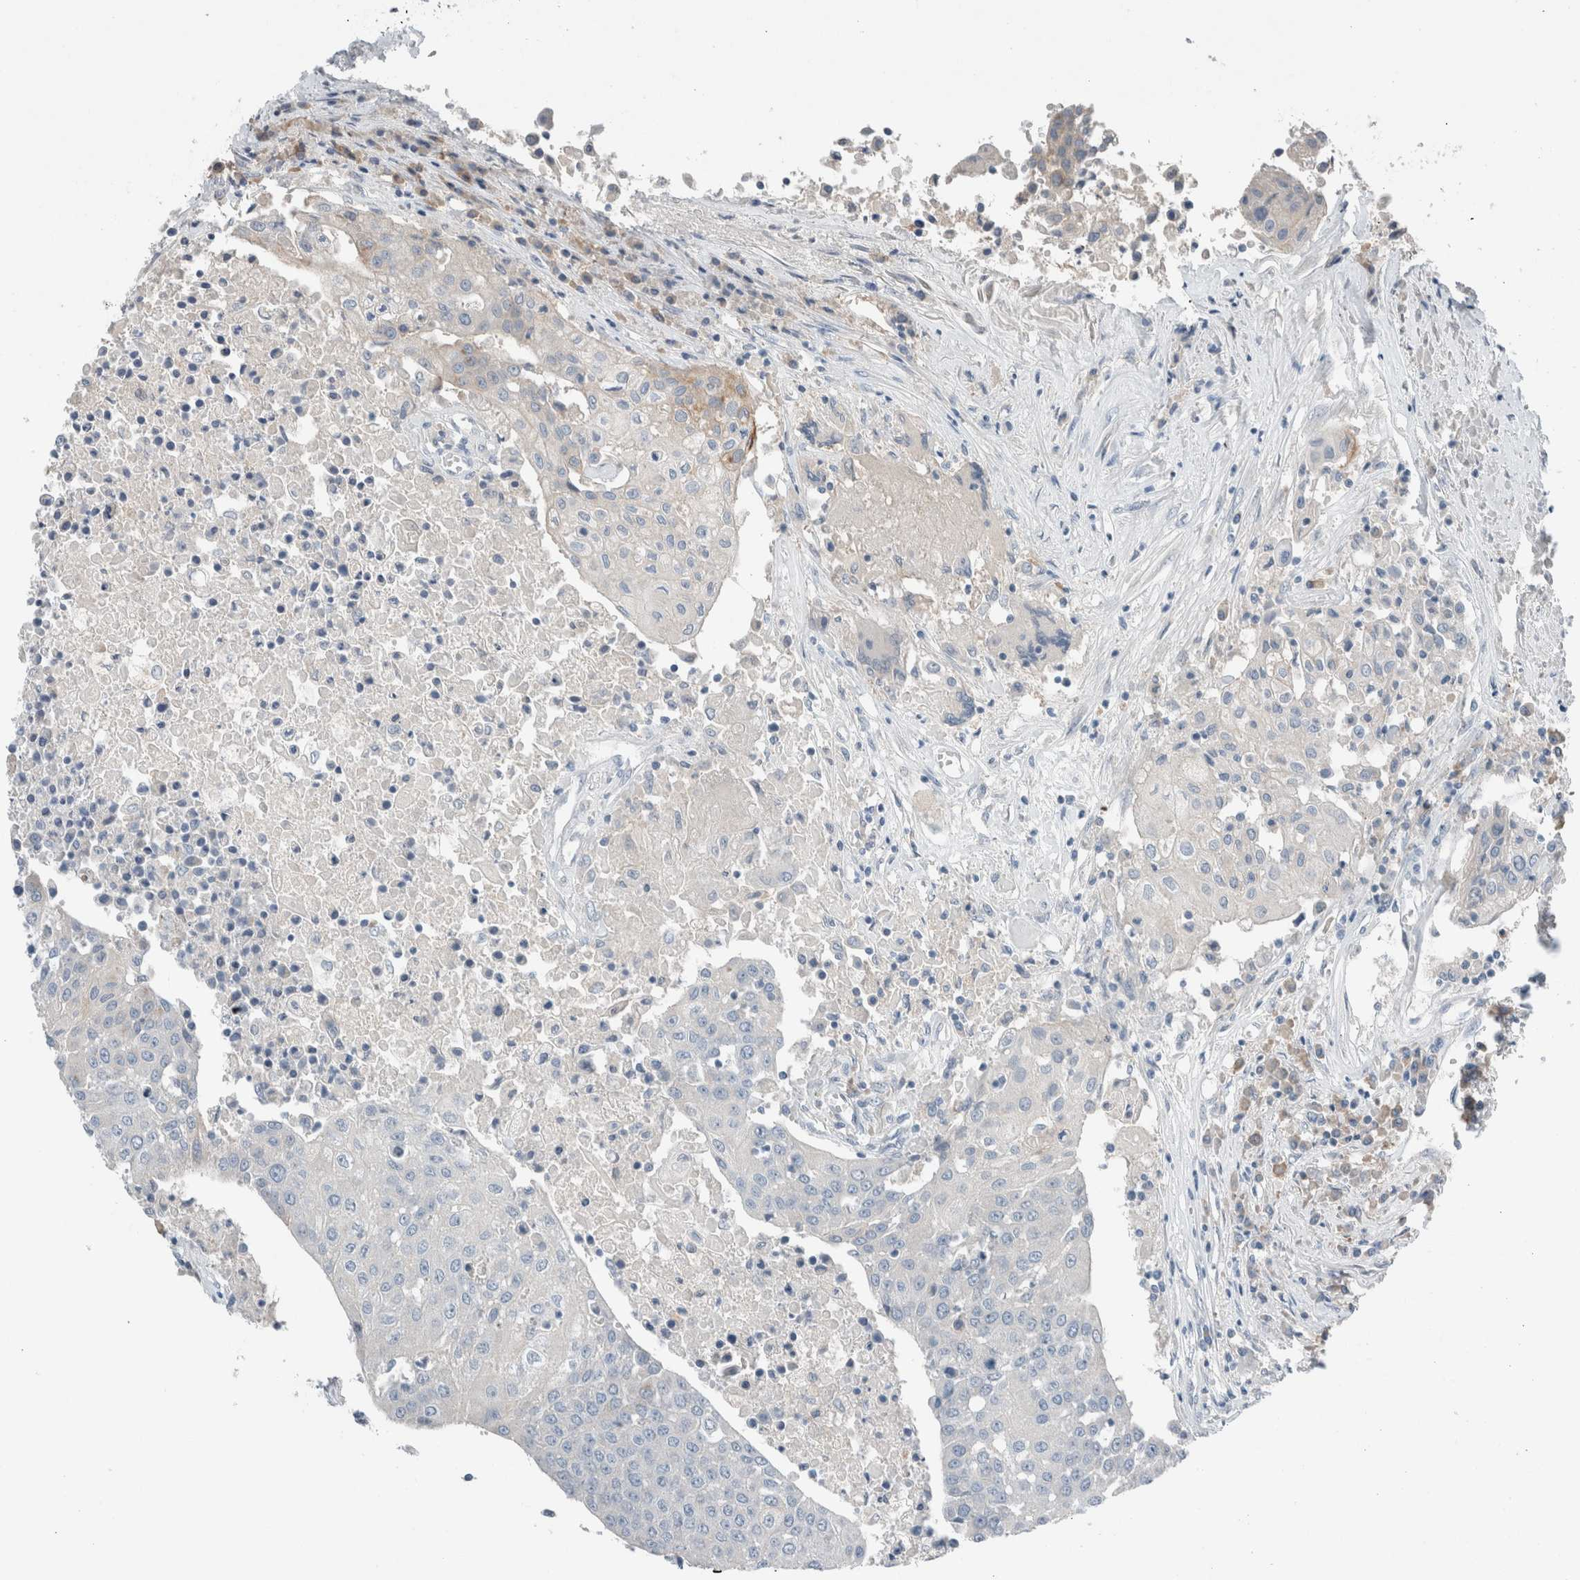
{"staining": {"intensity": "negative", "quantity": "none", "location": "none"}, "tissue": "urothelial cancer", "cell_type": "Tumor cells", "image_type": "cancer", "snomed": [{"axis": "morphology", "description": "Urothelial carcinoma, High grade"}, {"axis": "topography", "description": "Urinary bladder"}], "caption": "Tumor cells are negative for protein expression in human urothelial cancer. Nuclei are stained in blue.", "gene": "DUOX1", "patient": {"sex": "female", "age": 85}}